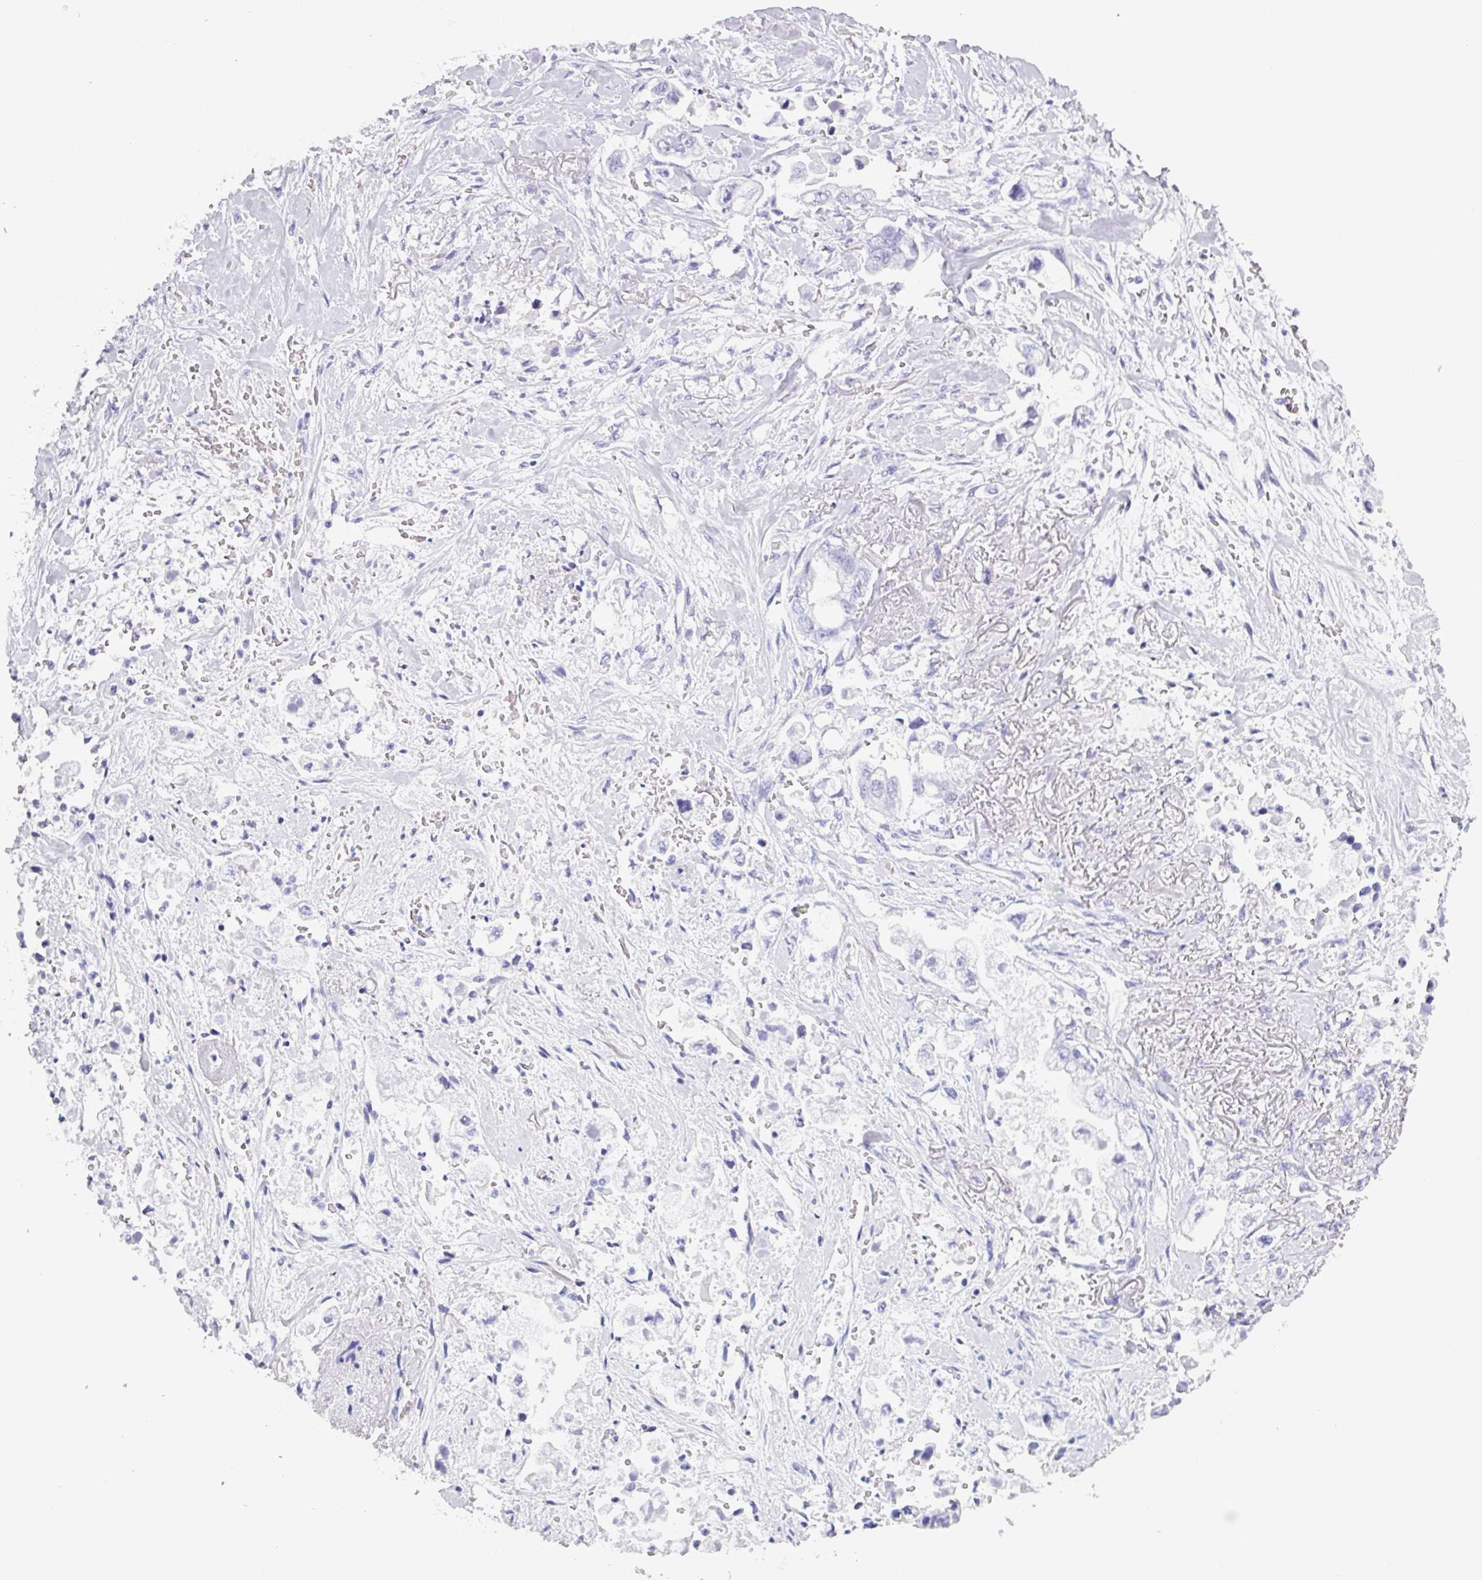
{"staining": {"intensity": "negative", "quantity": "none", "location": "none"}, "tissue": "stomach cancer", "cell_type": "Tumor cells", "image_type": "cancer", "snomed": [{"axis": "morphology", "description": "Adenocarcinoma, NOS"}, {"axis": "topography", "description": "Stomach"}], "caption": "Image shows no protein positivity in tumor cells of adenocarcinoma (stomach) tissue.", "gene": "CRYBB2", "patient": {"sex": "male", "age": 62}}